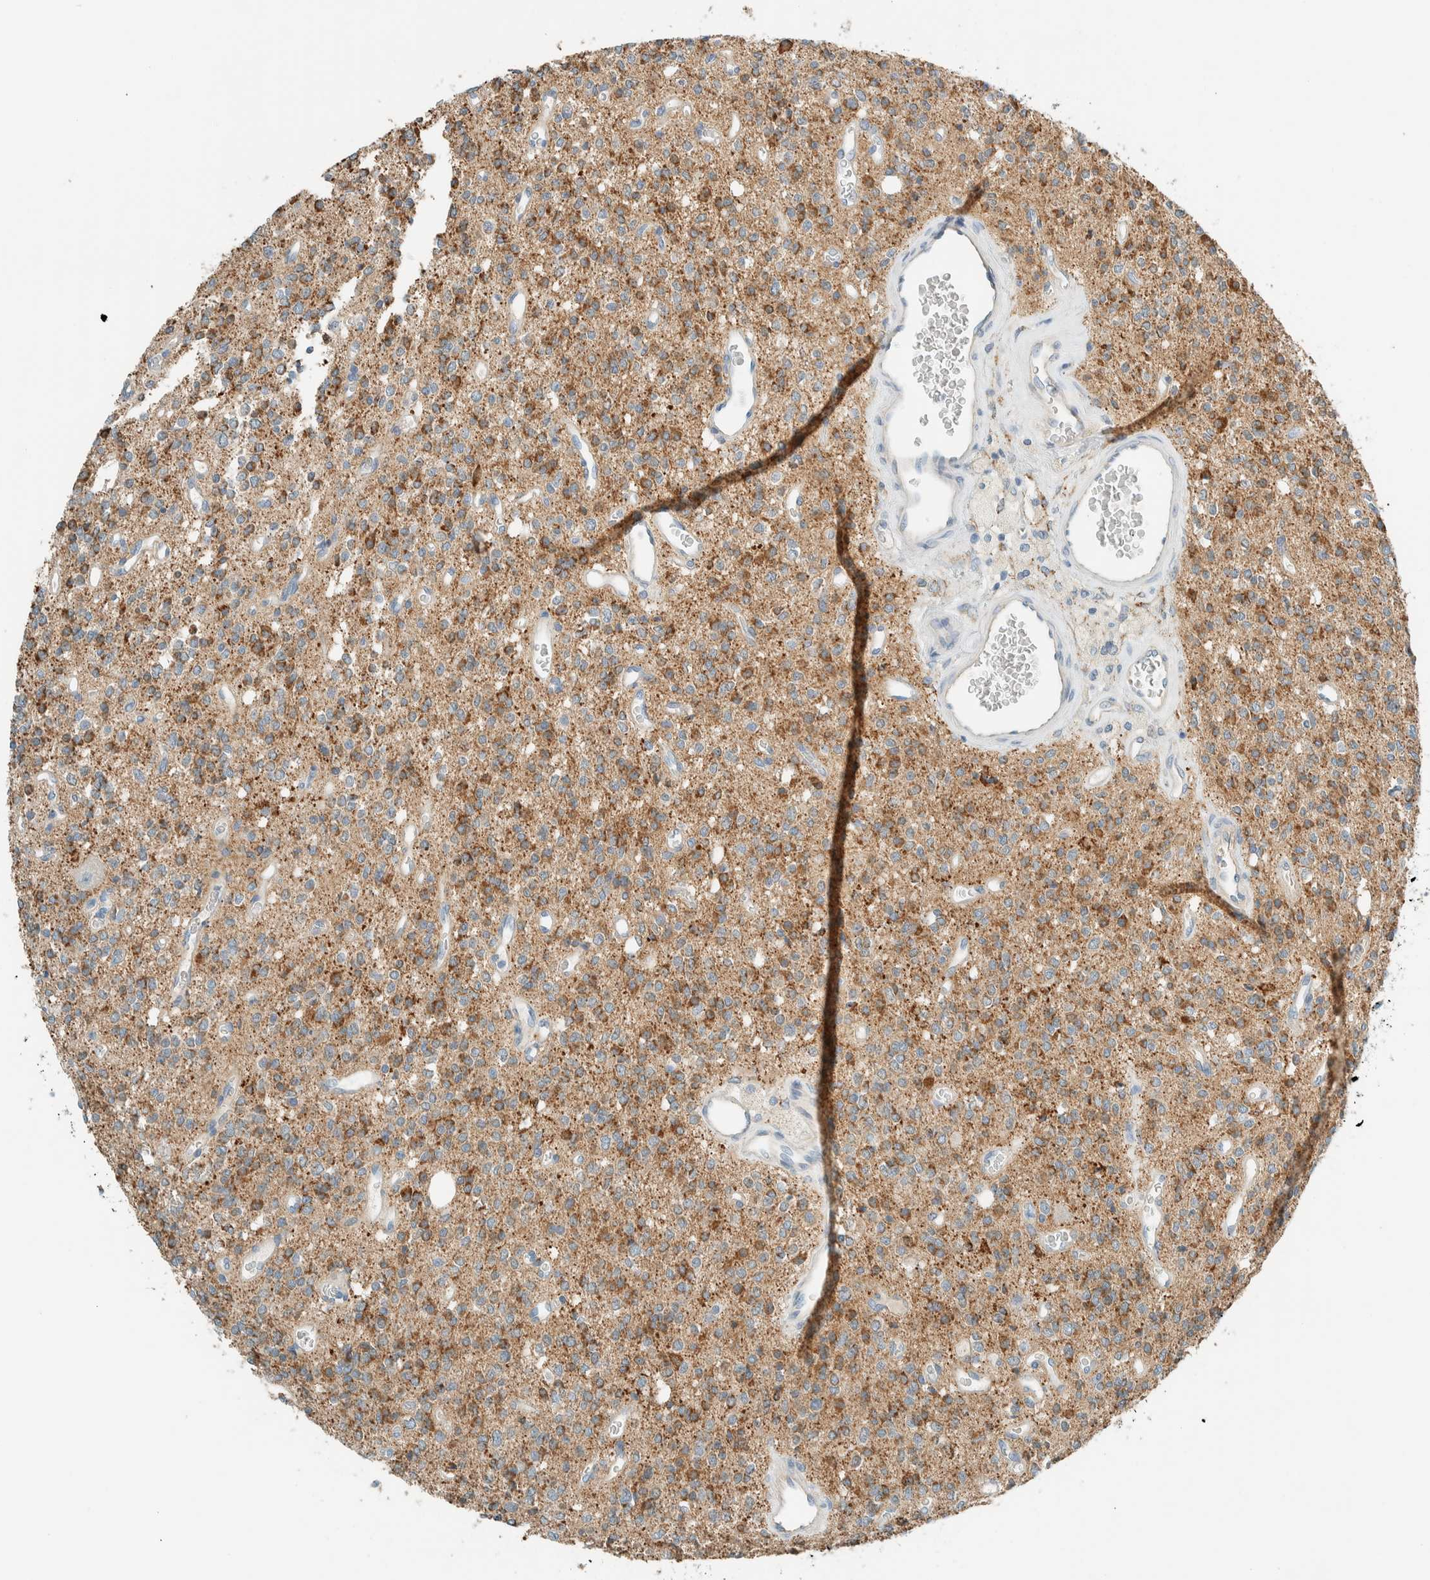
{"staining": {"intensity": "moderate", "quantity": ">75%", "location": "cytoplasmic/membranous"}, "tissue": "glioma", "cell_type": "Tumor cells", "image_type": "cancer", "snomed": [{"axis": "morphology", "description": "Glioma, malignant, High grade"}, {"axis": "topography", "description": "Brain"}], "caption": "Immunohistochemical staining of malignant glioma (high-grade) reveals medium levels of moderate cytoplasmic/membranous protein staining in about >75% of tumor cells.", "gene": "ALDH7A1", "patient": {"sex": "male", "age": 34}}